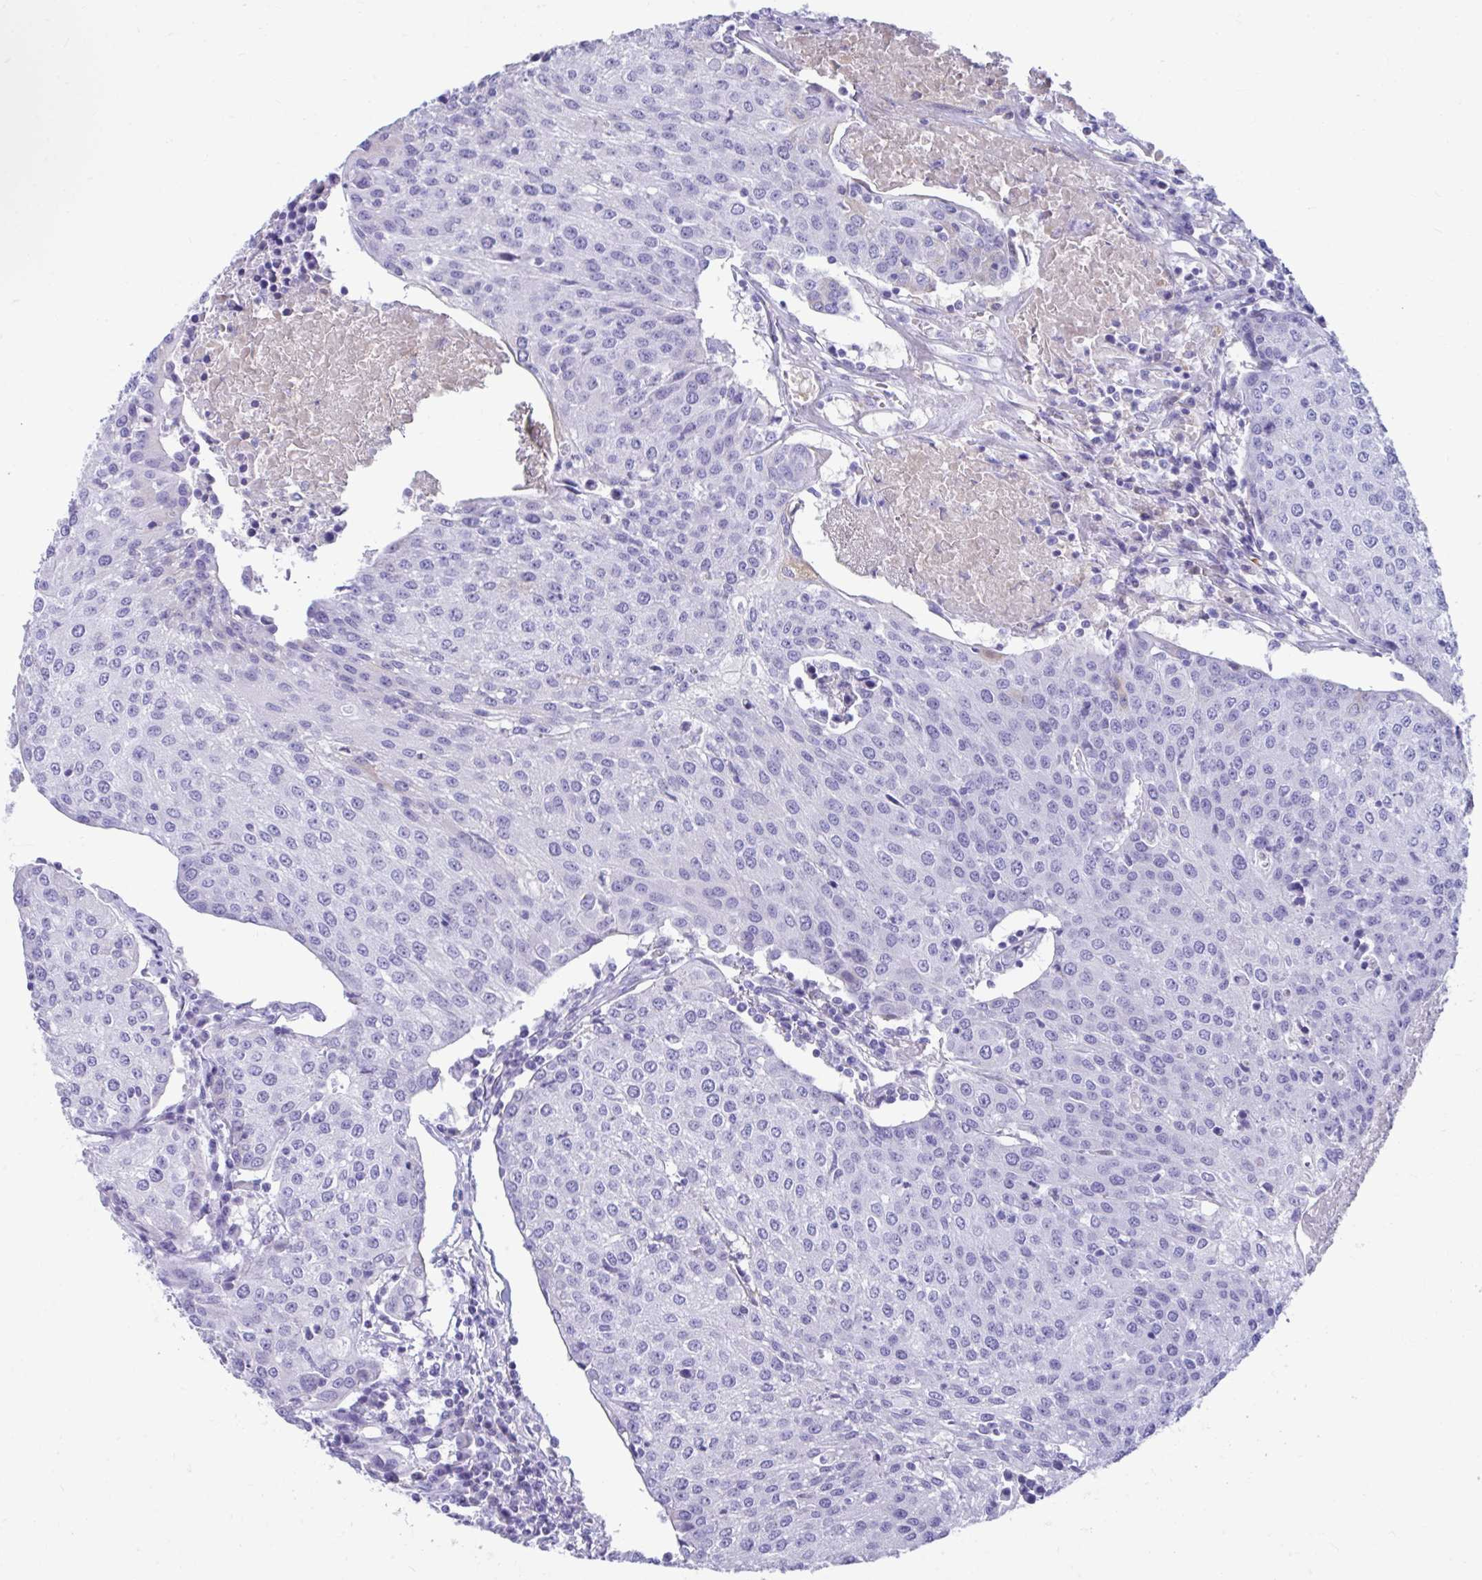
{"staining": {"intensity": "negative", "quantity": "none", "location": "none"}, "tissue": "urothelial cancer", "cell_type": "Tumor cells", "image_type": "cancer", "snomed": [{"axis": "morphology", "description": "Urothelial carcinoma, High grade"}, {"axis": "topography", "description": "Urinary bladder"}], "caption": "An image of human urothelial carcinoma (high-grade) is negative for staining in tumor cells.", "gene": "SMIM9", "patient": {"sex": "female", "age": 85}}